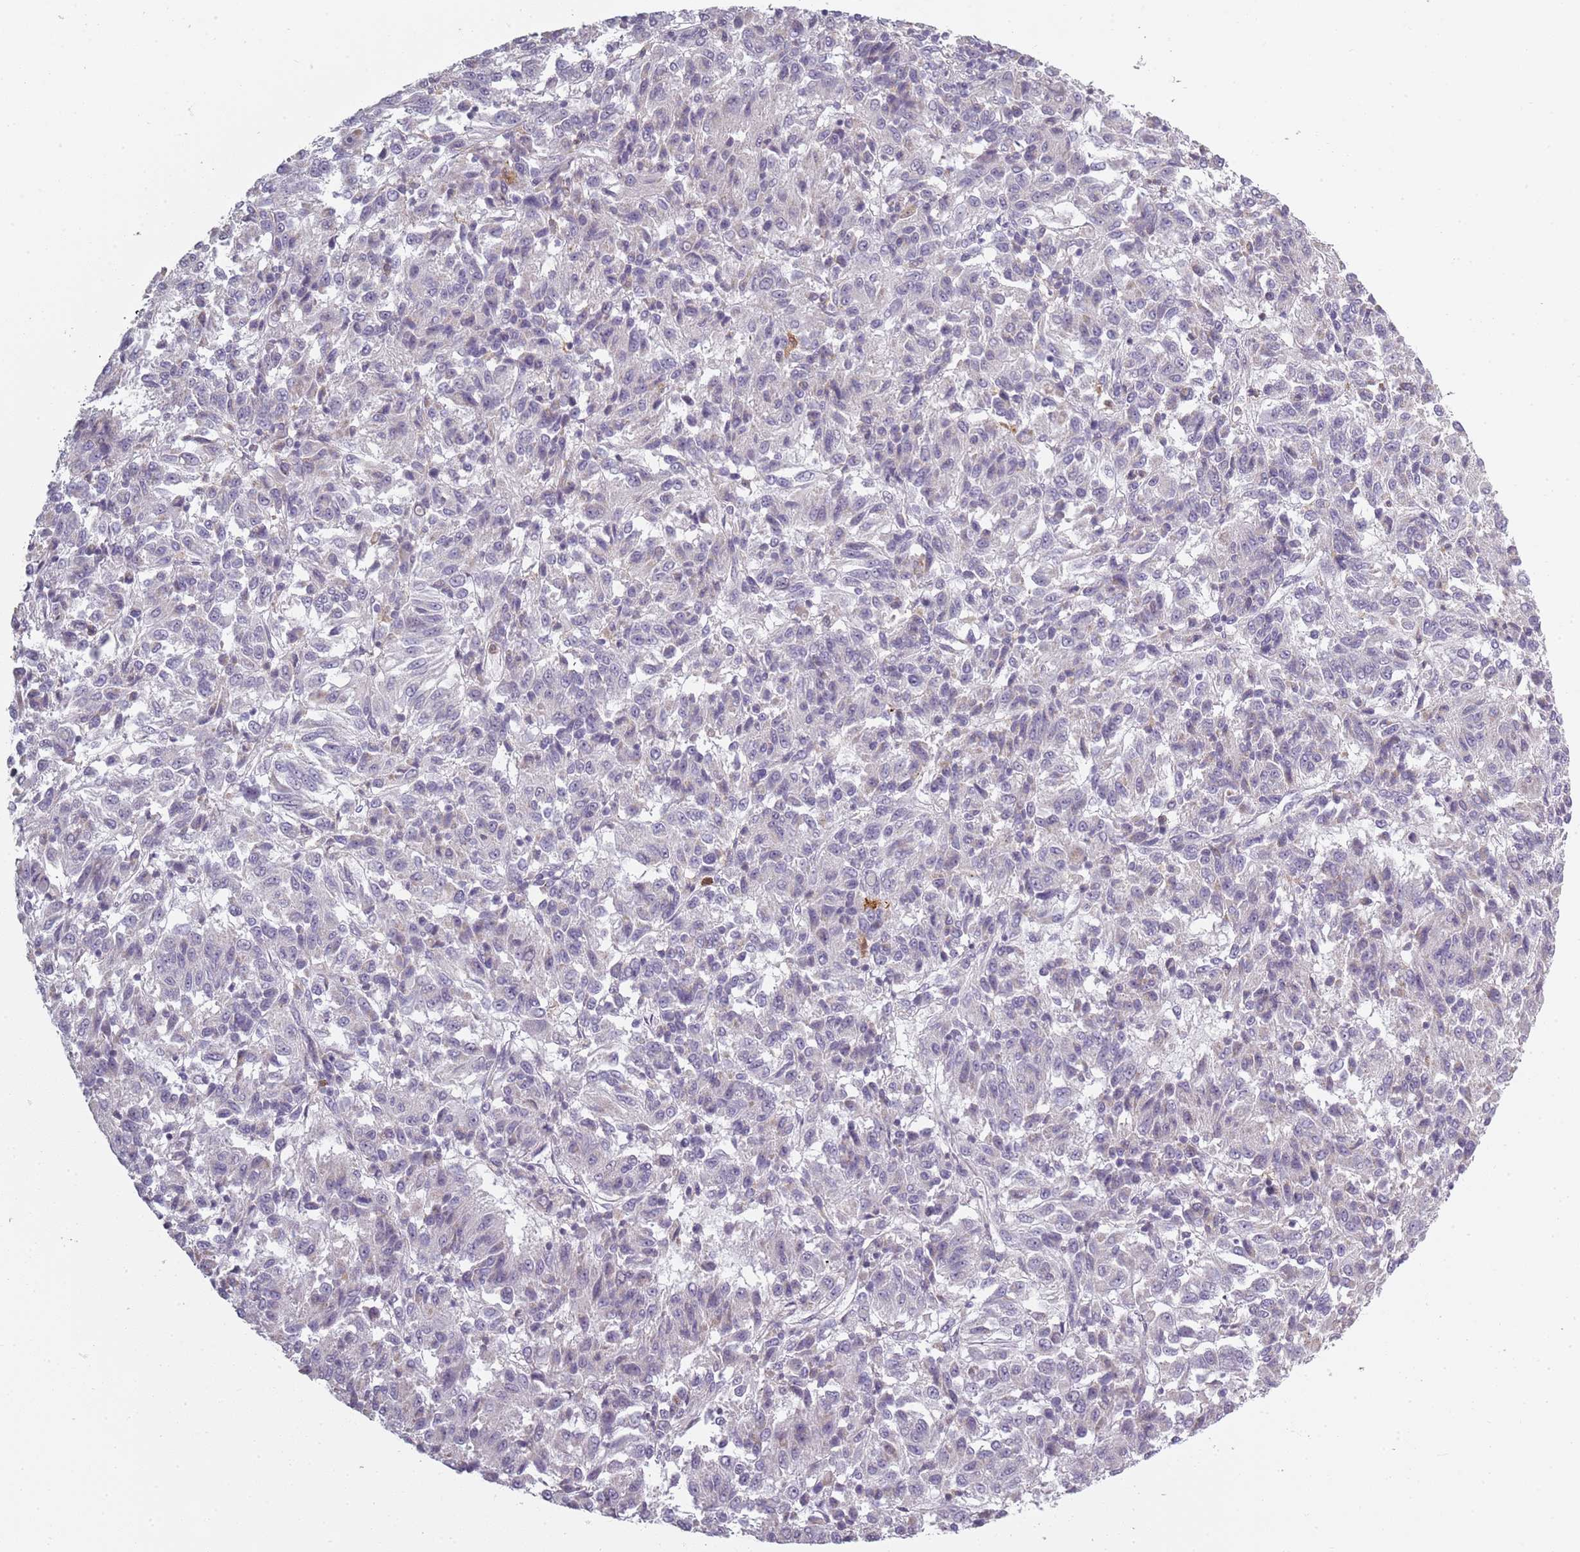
{"staining": {"intensity": "negative", "quantity": "none", "location": "none"}, "tissue": "melanoma", "cell_type": "Tumor cells", "image_type": "cancer", "snomed": [{"axis": "morphology", "description": "Malignant melanoma, Metastatic site"}, {"axis": "topography", "description": "Lung"}], "caption": "The immunohistochemistry photomicrograph has no significant positivity in tumor cells of malignant melanoma (metastatic site) tissue.", "gene": "CC2D2B", "patient": {"sex": "male", "age": 64}}